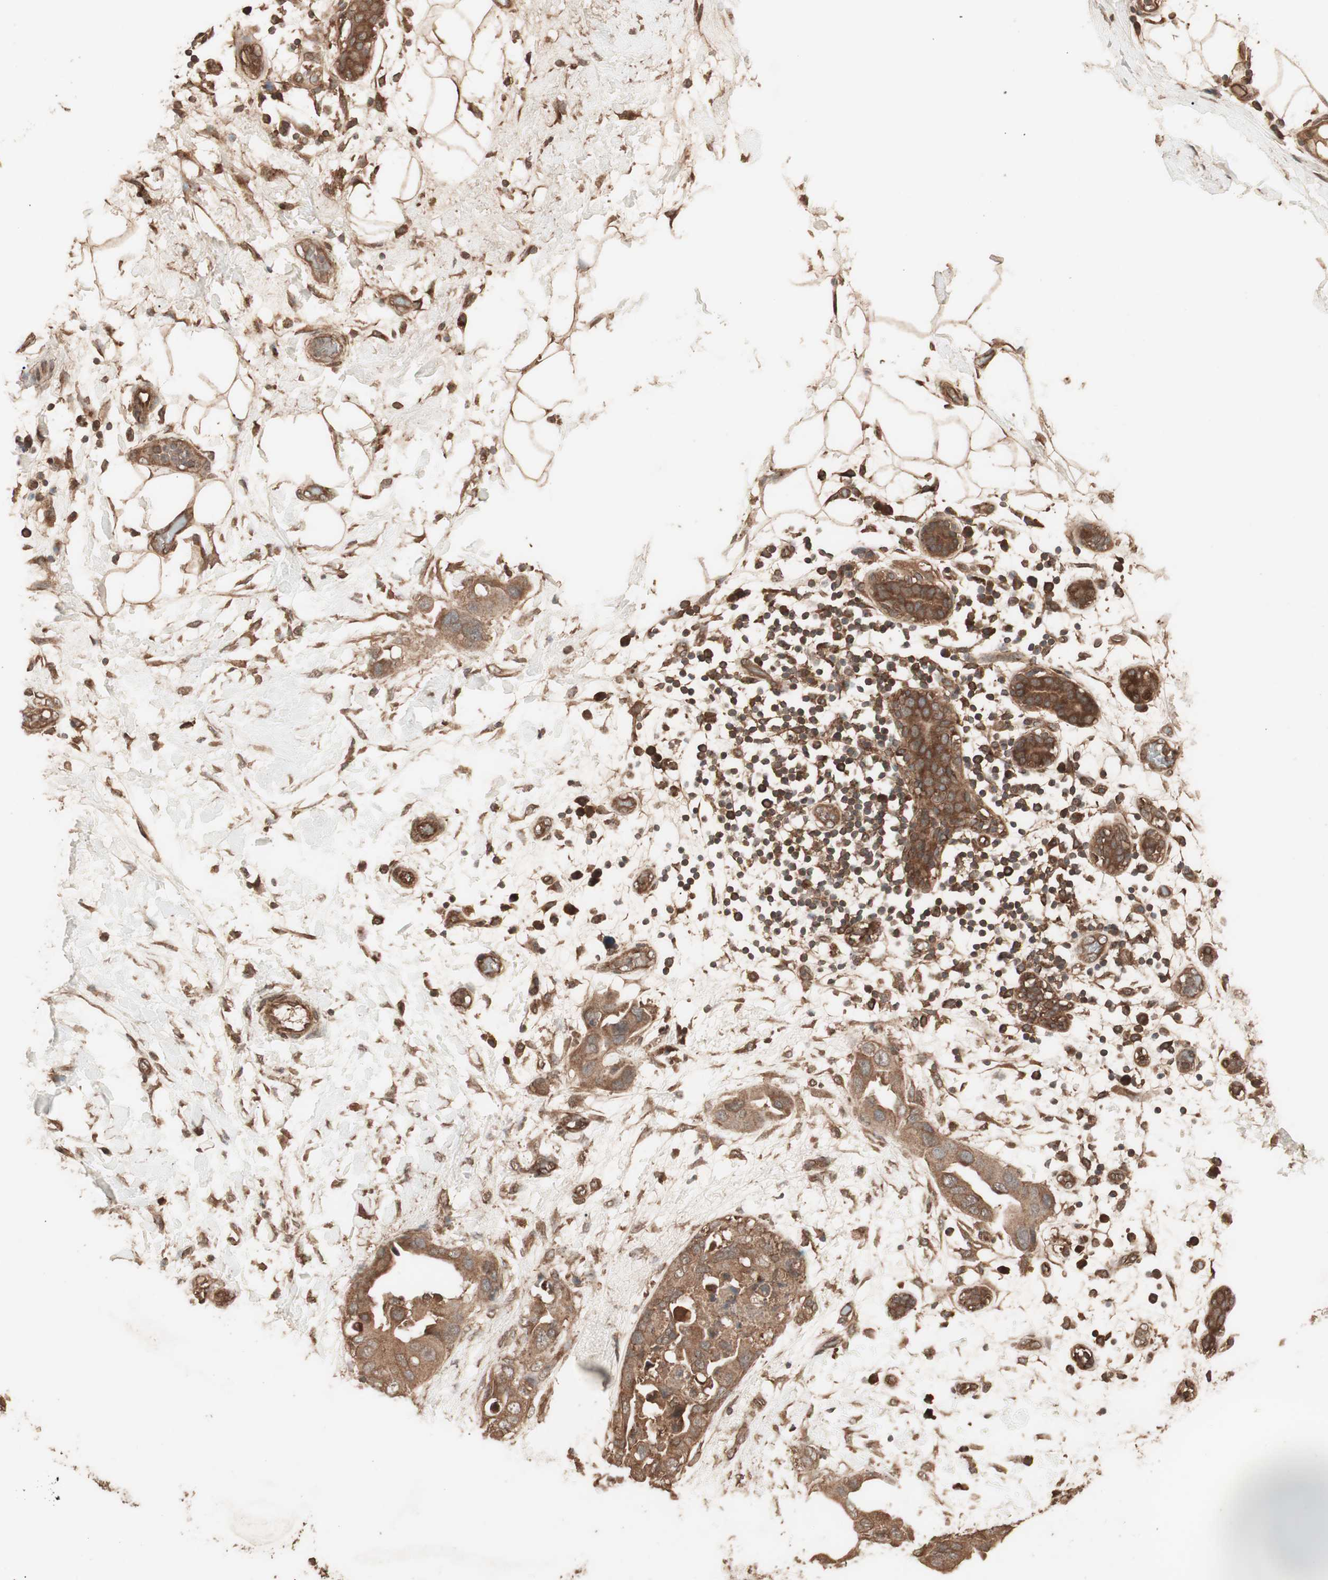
{"staining": {"intensity": "moderate", "quantity": ">75%", "location": "cytoplasmic/membranous"}, "tissue": "breast cancer", "cell_type": "Tumor cells", "image_type": "cancer", "snomed": [{"axis": "morphology", "description": "Duct carcinoma"}, {"axis": "topography", "description": "Breast"}], "caption": "This is an image of immunohistochemistry staining of invasive ductal carcinoma (breast), which shows moderate positivity in the cytoplasmic/membranous of tumor cells.", "gene": "CCN4", "patient": {"sex": "female", "age": 40}}